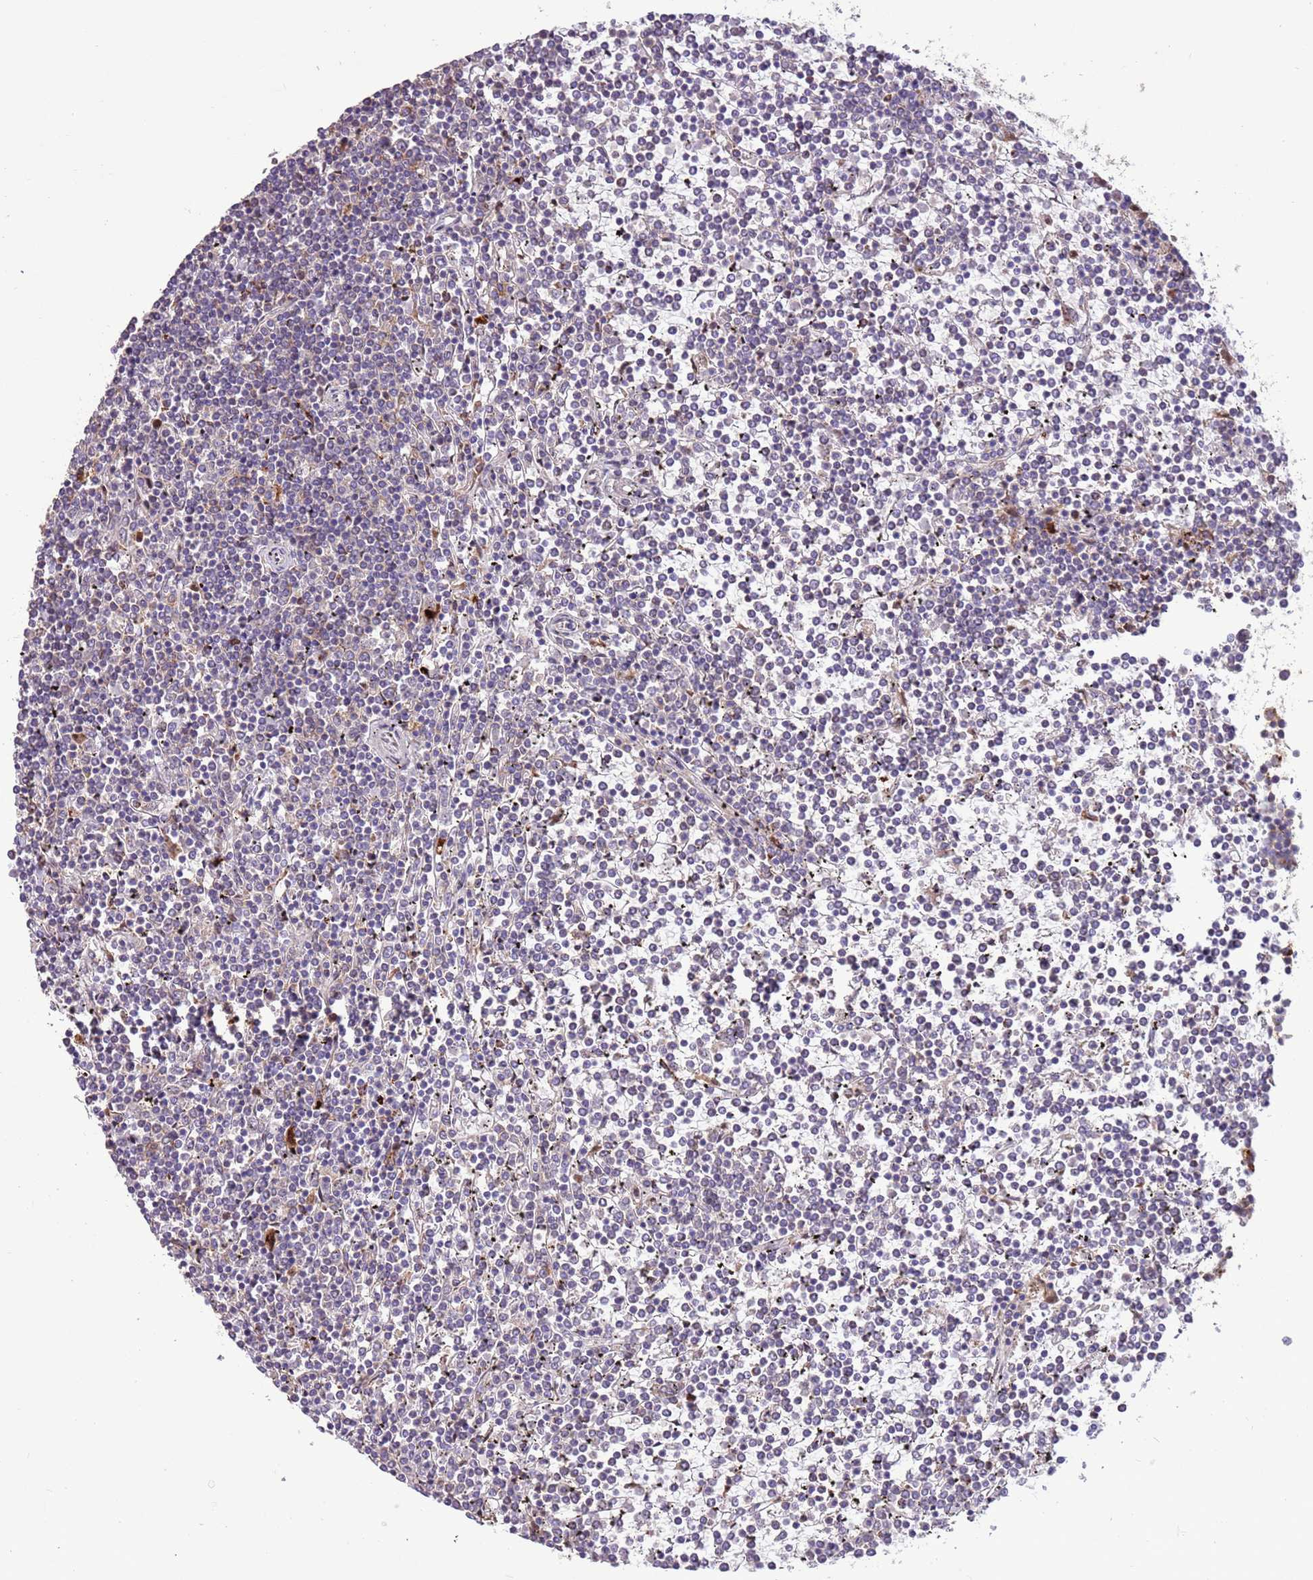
{"staining": {"intensity": "negative", "quantity": "none", "location": "none"}, "tissue": "lymphoma", "cell_type": "Tumor cells", "image_type": "cancer", "snomed": [{"axis": "morphology", "description": "Malignant lymphoma, non-Hodgkin's type, Low grade"}, {"axis": "topography", "description": "Spleen"}], "caption": "DAB (3,3'-diaminobenzidine) immunohistochemical staining of human lymphoma exhibits no significant expression in tumor cells. (Immunohistochemistry (ihc), brightfield microscopy, high magnification).", "gene": "LGI4", "patient": {"sex": "female", "age": 19}}